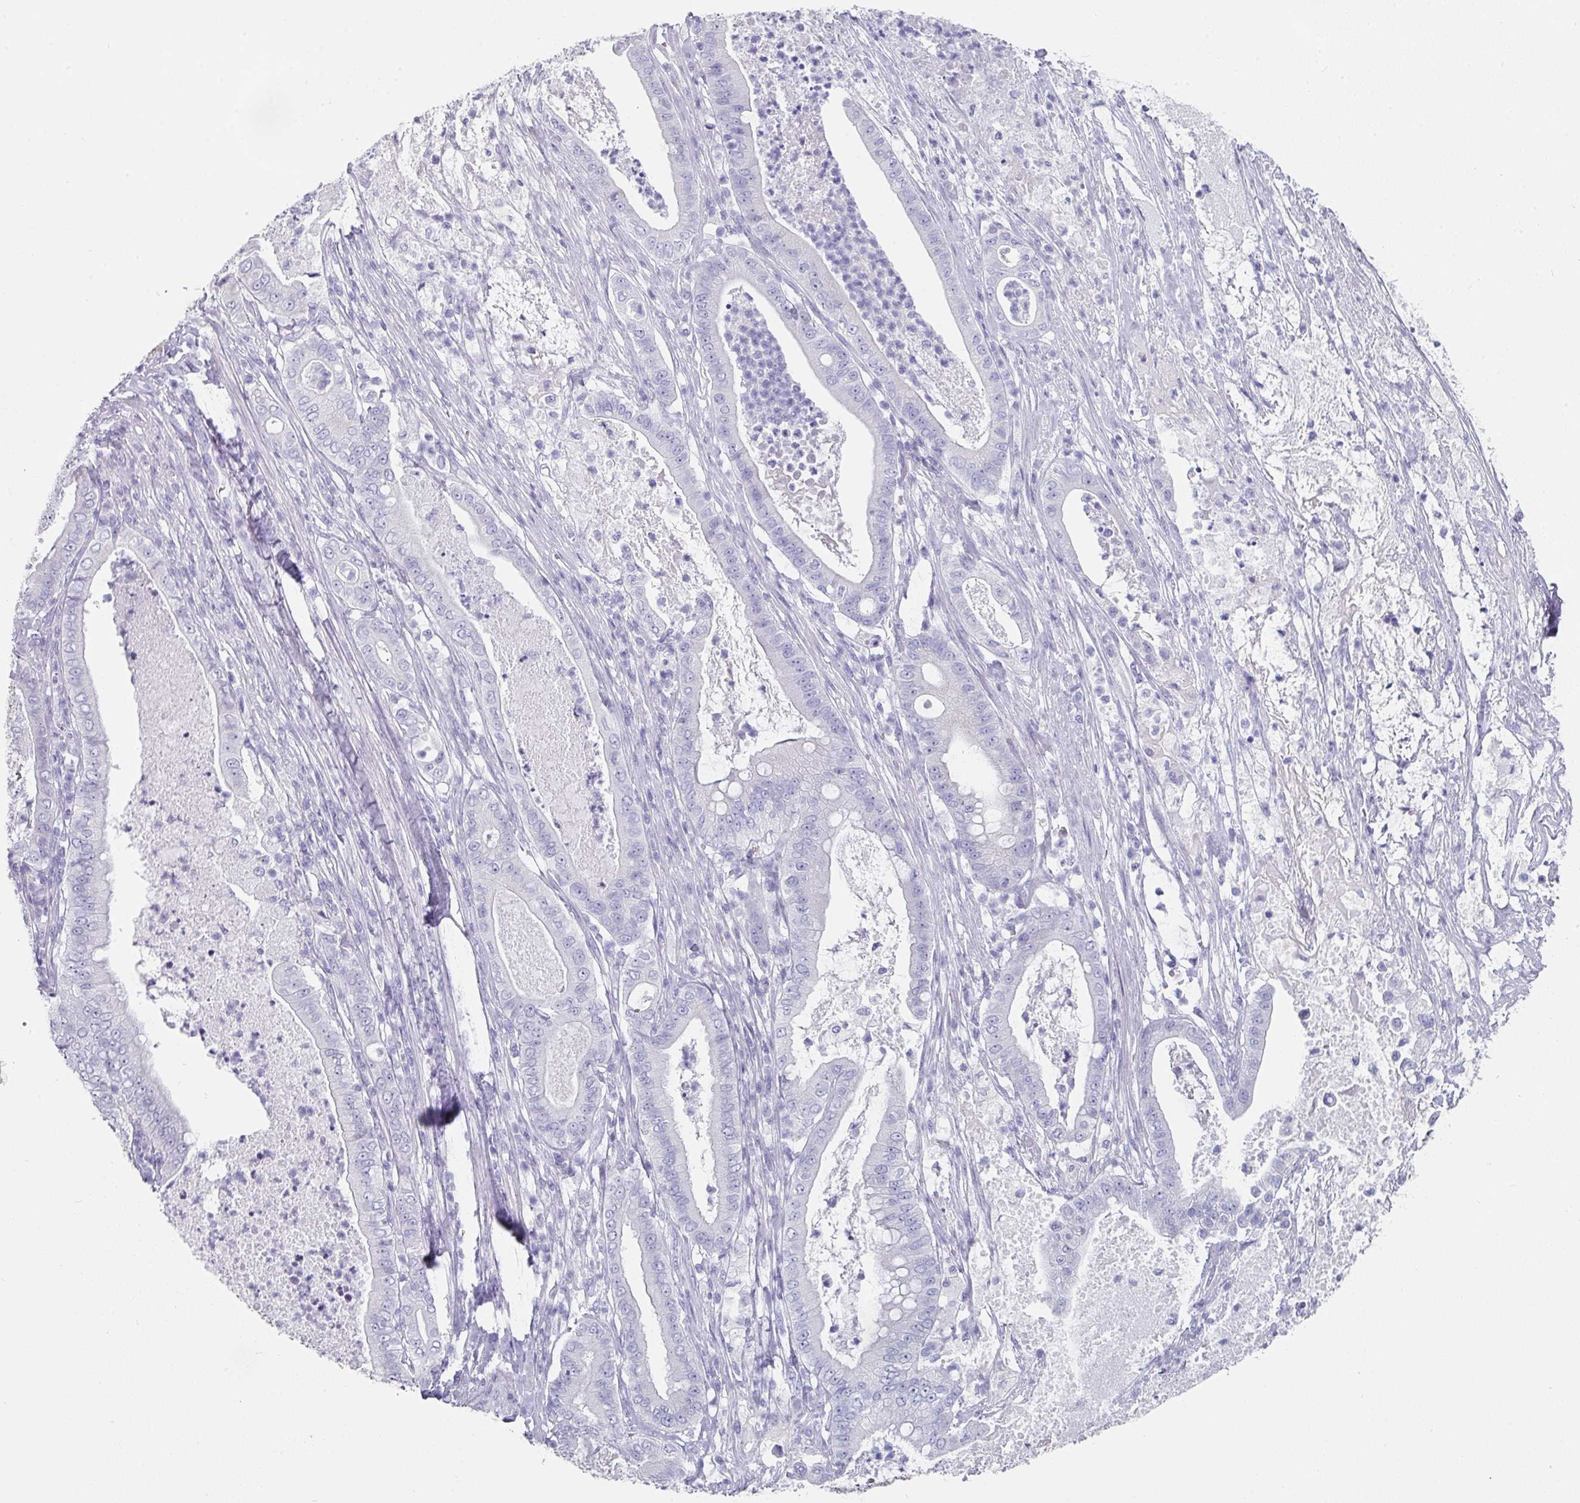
{"staining": {"intensity": "negative", "quantity": "none", "location": "none"}, "tissue": "pancreatic cancer", "cell_type": "Tumor cells", "image_type": "cancer", "snomed": [{"axis": "morphology", "description": "Adenocarcinoma, NOS"}, {"axis": "topography", "description": "Pancreas"}], "caption": "Image shows no protein staining in tumor cells of pancreatic cancer (adenocarcinoma) tissue.", "gene": "SETBP1", "patient": {"sex": "male", "age": 71}}